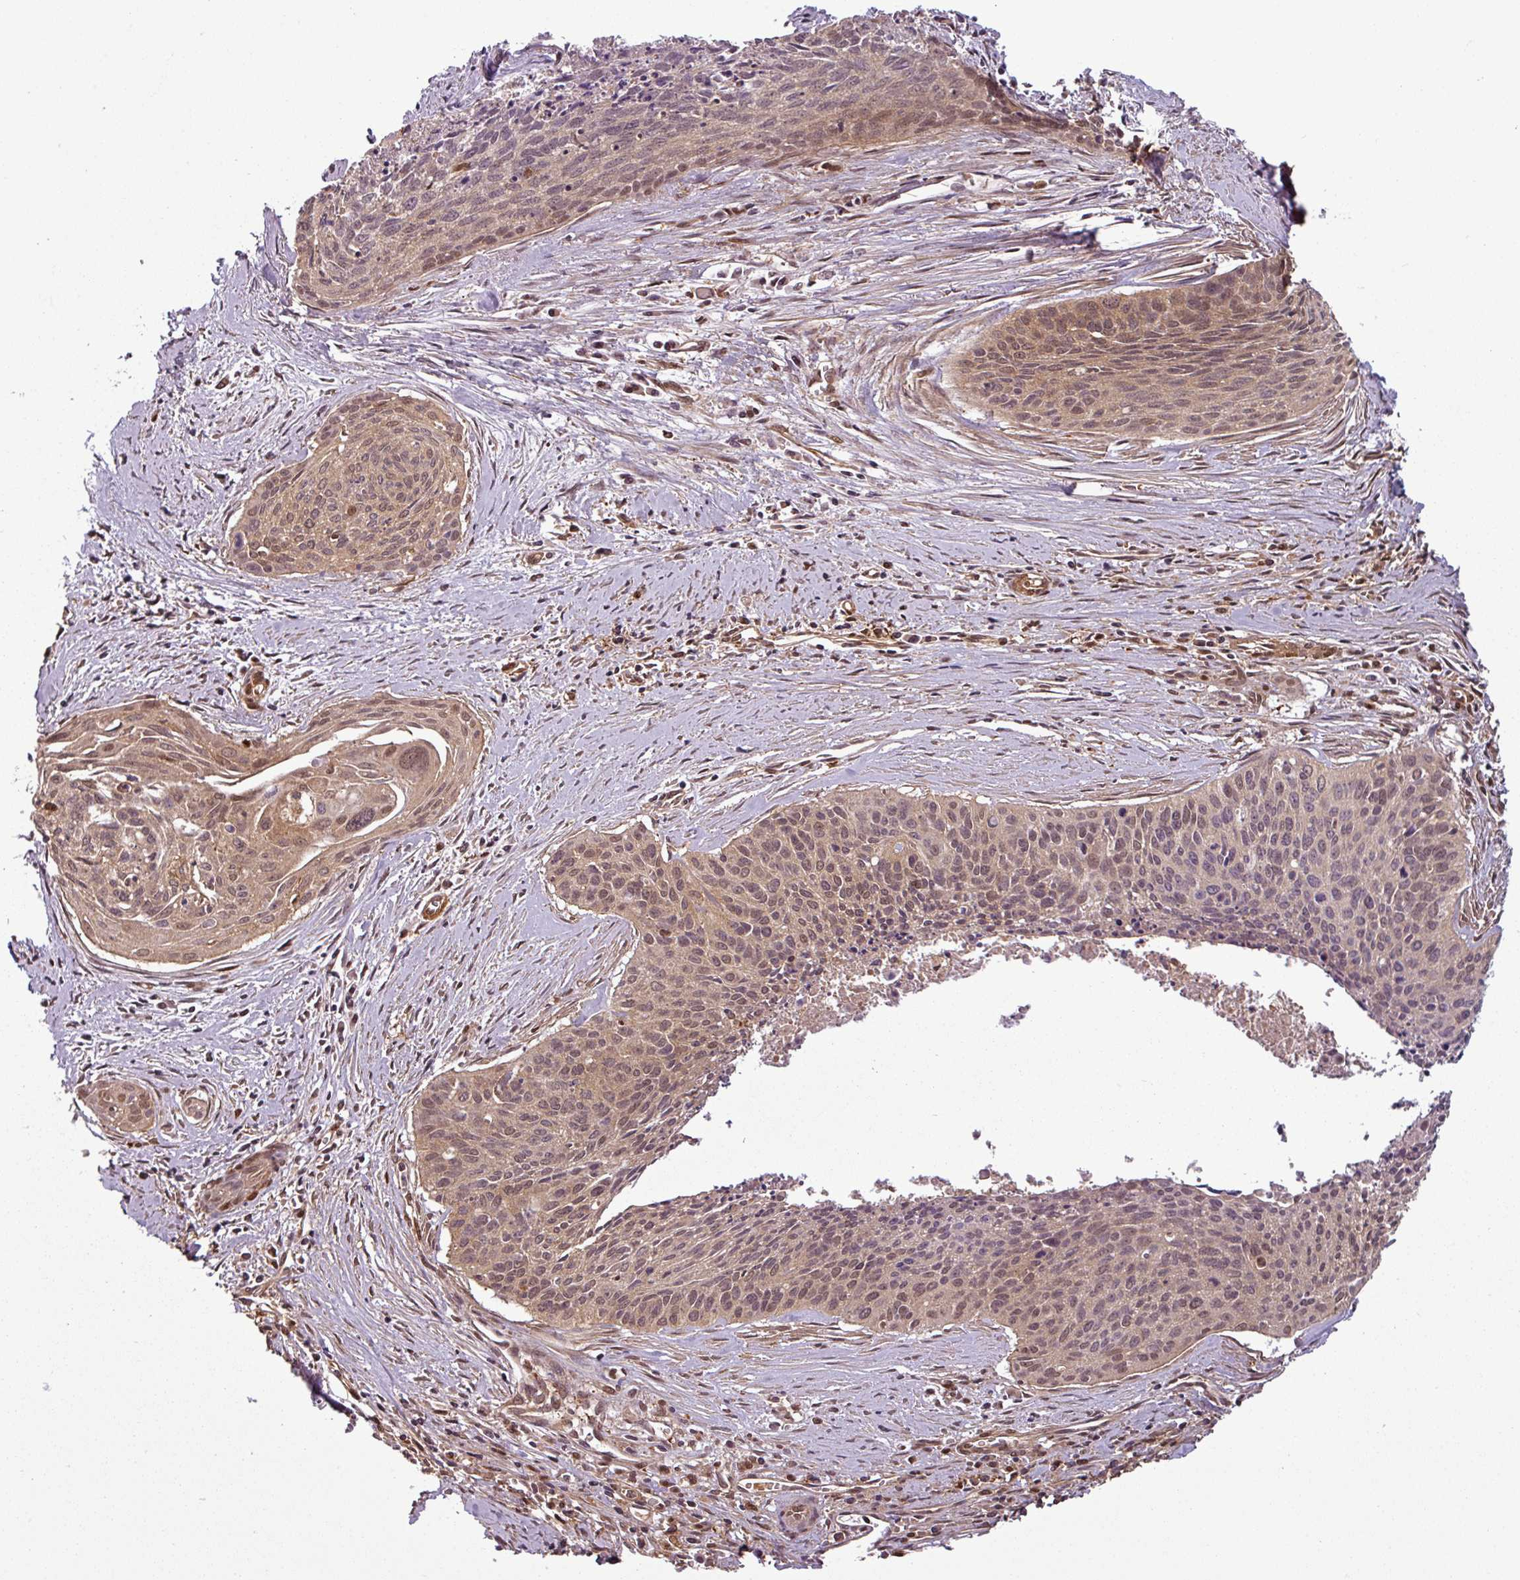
{"staining": {"intensity": "weak", "quantity": ">75%", "location": "cytoplasmic/membranous,nuclear"}, "tissue": "cervical cancer", "cell_type": "Tumor cells", "image_type": "cancer", "snomed": [{"axis": "morphology", "description": "Squamous cell carcinoma, NOS"}, {"axis": "topography", "description": "Cervix"}], "caption": "Brown immunohistochemical staining in human squamous cell carcinoma (cervical) exhibits weak cytoplasmic/membranous and nuclear staining in about >75% of tumor cells. Using DAB (3,3'-diaminobenzidine) (brown) and hematoxylin (blue) stains, captured at high magnification using brightfield microscopy.", "gene": "SH3BGRL", "patient": {"sex": "female", "age": 55}}